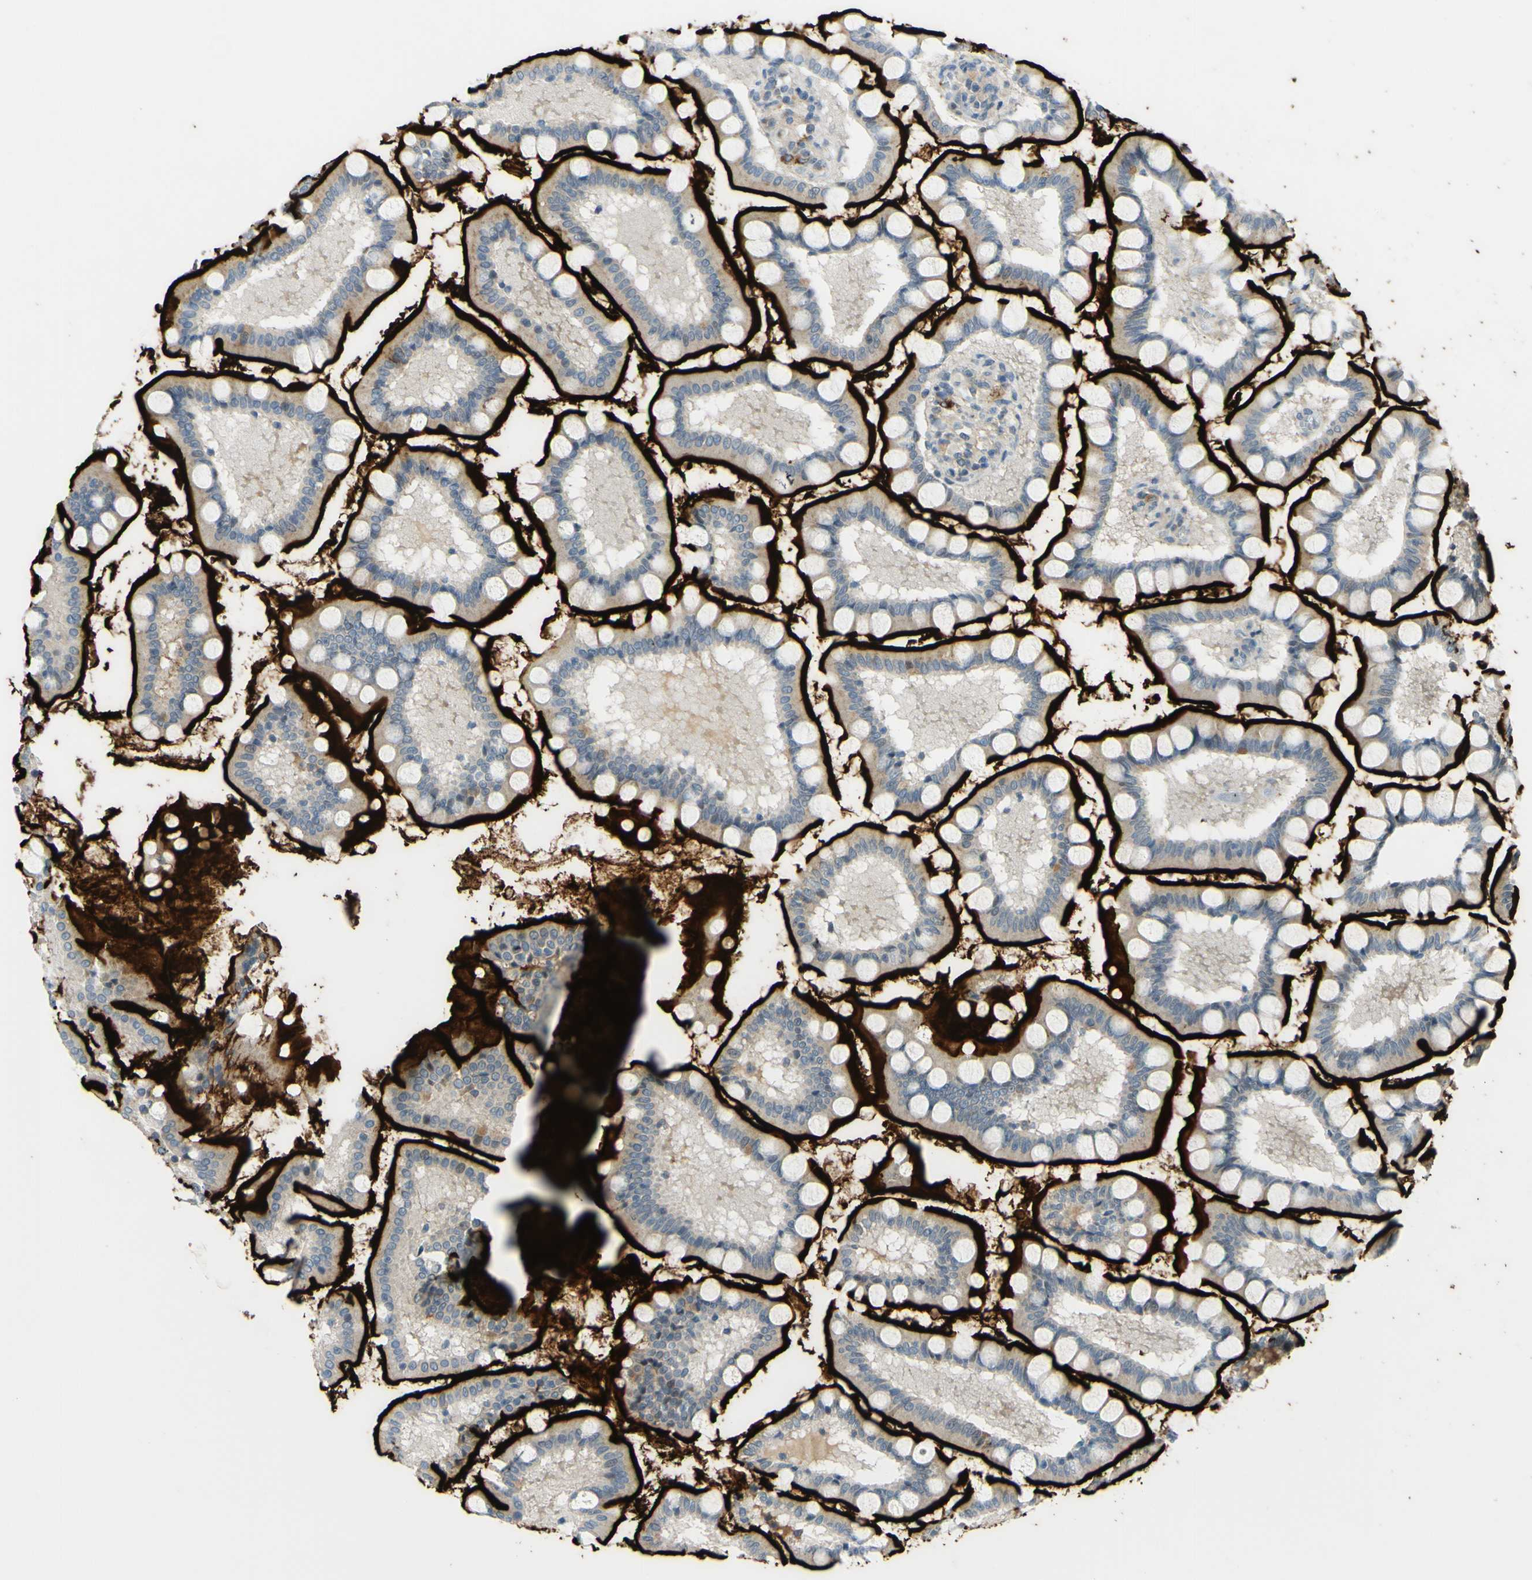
{"staining": {"intensity": "strong", "quantity": ">75%", "location": "cytoplasmic/membranous"}, "tissue": "small intestine", "cell_type": "Glandular cells", "image_type": "normal", "snomed": [{"axis": "morphology", "description": "Normal tissue, NOS"}, {"axis": "topography", "description": "Small intestine"}], "caption": "IHC micrograph of normal human small intestine stained for a protein (brown), which reveals high levels of strong cytoplasmic/membranous staining in approximately >75% of glandular cells.", "gene": "ARHGAP1", "patient": {"sex": "male", "age": 41}}